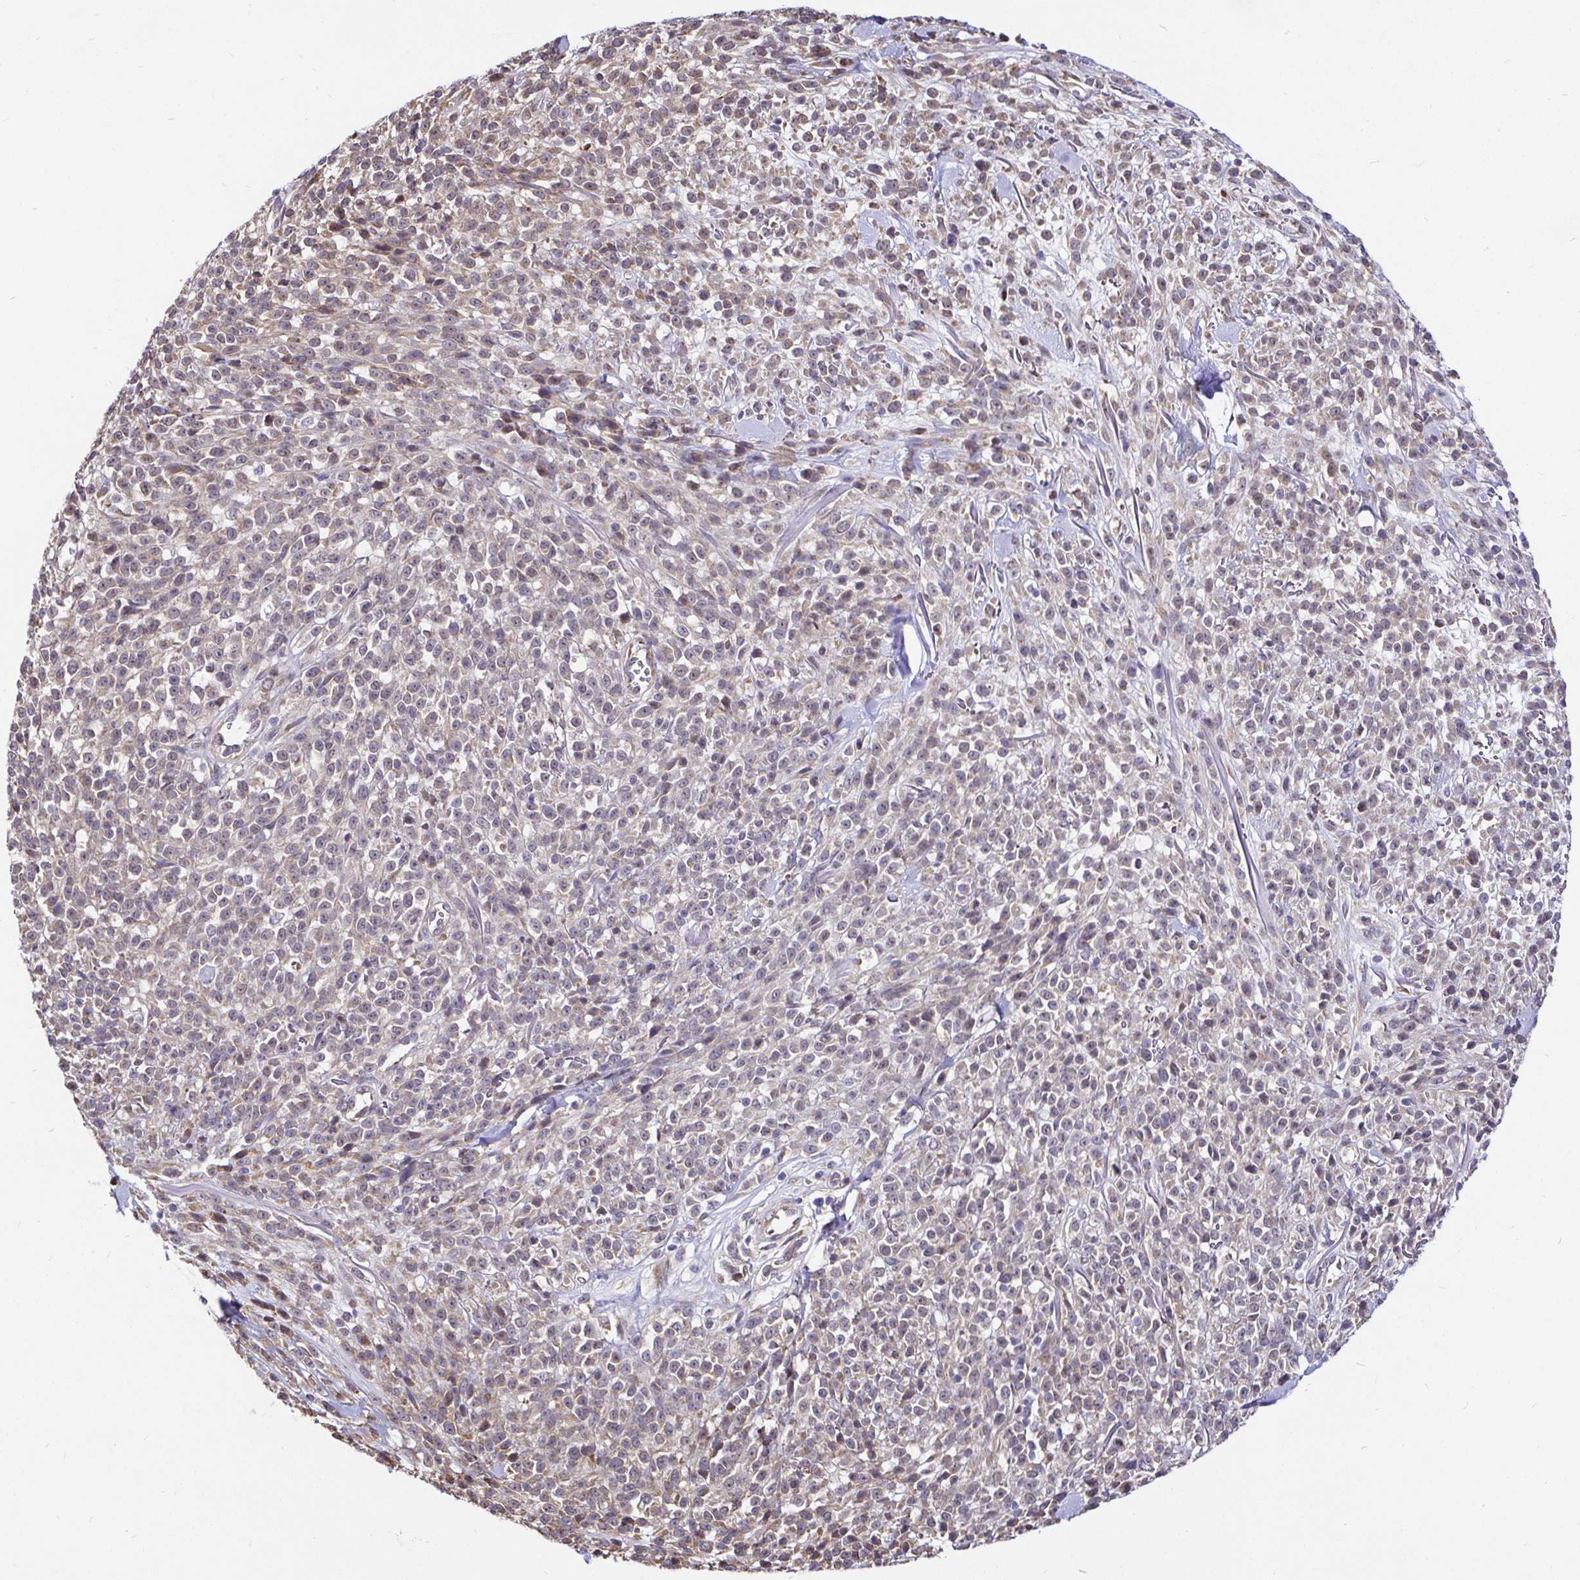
{"staining": {"intensity": "weak", "quantity": "<25%", "location": "cytoplasmic/membranous"}, "tissue": "melanoma", "cell_type": "Tumor cells", "image_type": "cancer", "snomed": [{"axis": "morphology", "description": "Malignant melanoma, NOS"}, {"axis": "topography", "description": "Skin"}, {"axis": "topography", "description": "Skin of trunk"}], "caption": "Immunohistochemistry (IHC) of melanoma displays no positivity in tumor cells.", "gene": "CCDC122", "patient": {"sex": "male", "age": 74}}